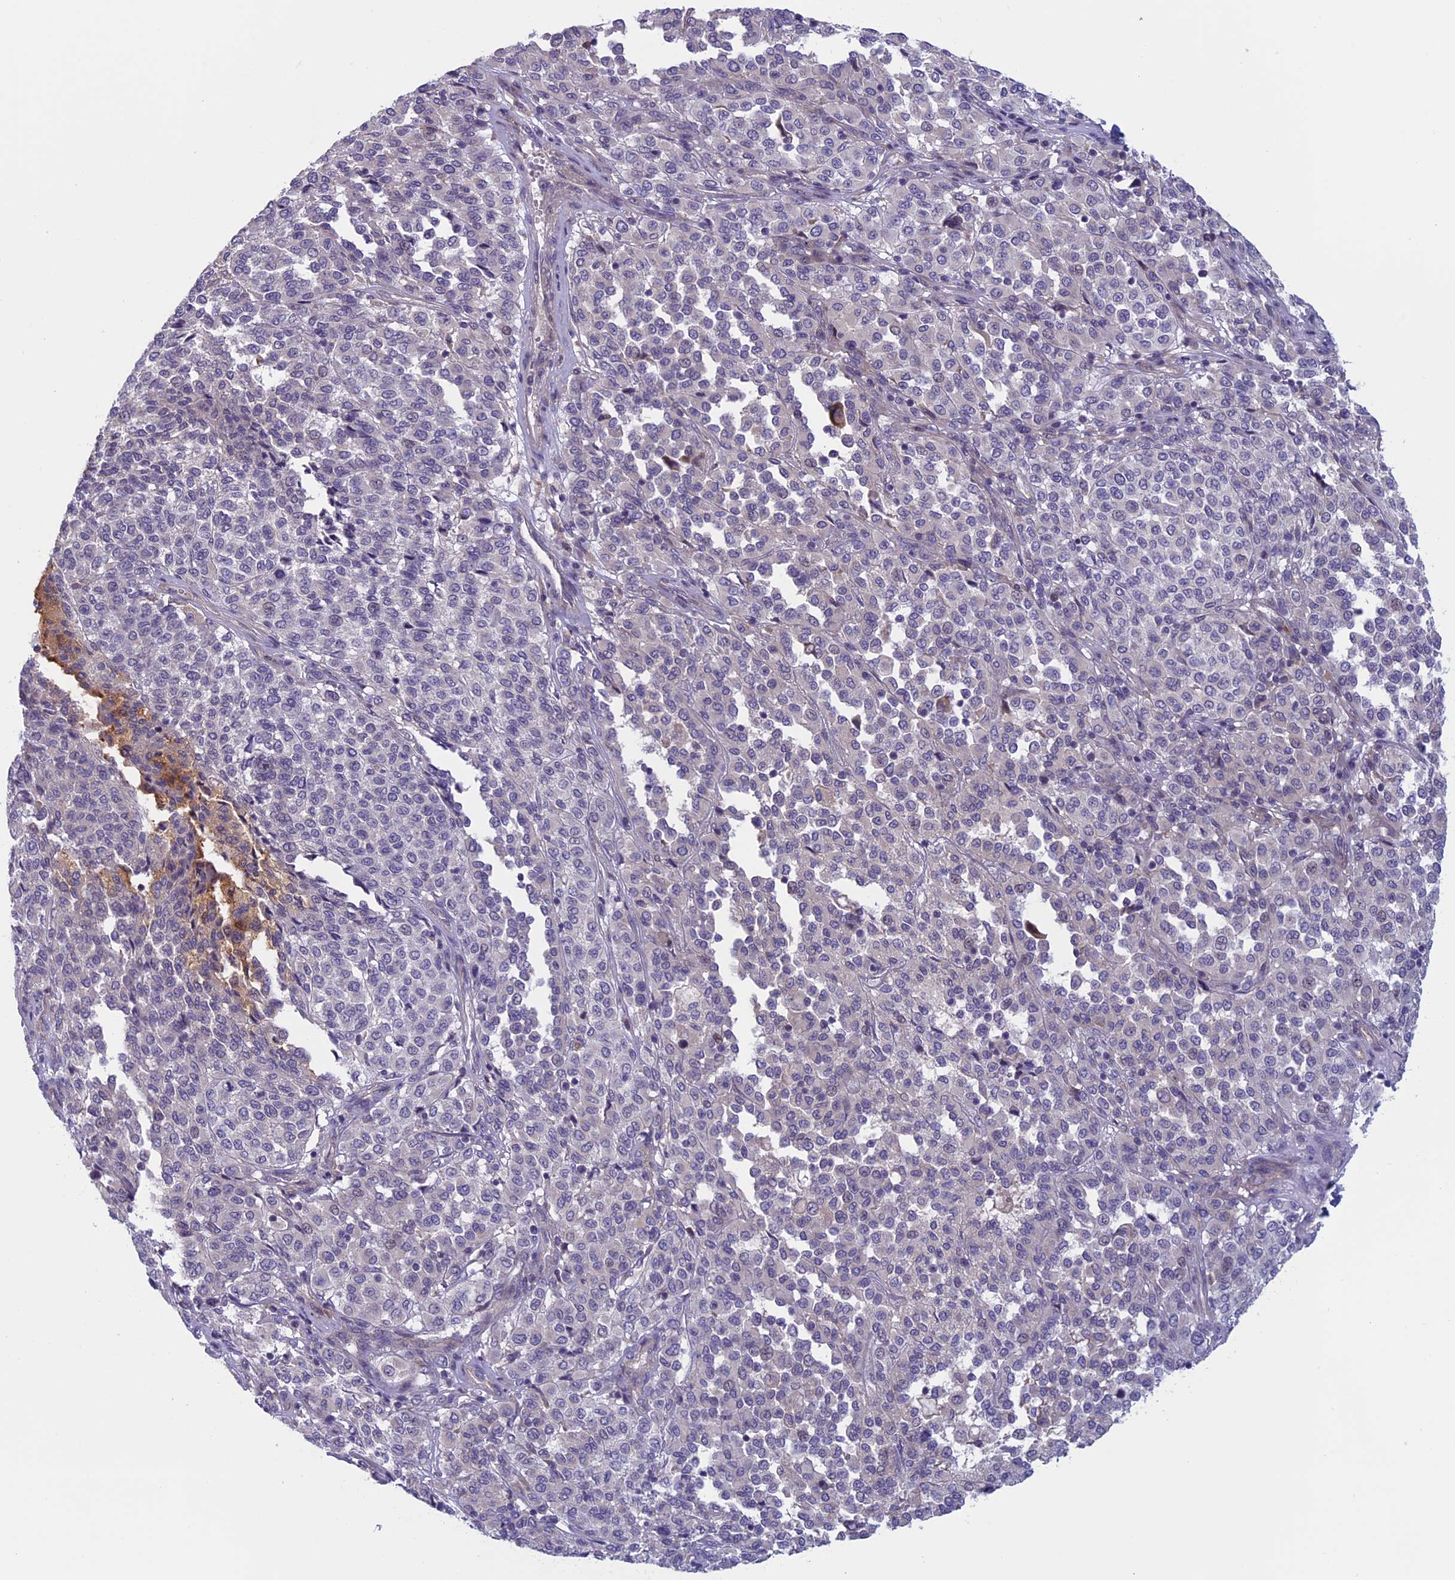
{"staining": {"intensity": "negative", "quantity": "none", "location": "none"}, "tissue": "melanoma", "cell_type": "Tumor cells", "image_type": "cancer", "snomed": [{"axis": "morphology", "description": "Malignant melanoma, Metastatic site"}, {"axis": "topography", "description": "Pancreas"}], "caption": "Immunohistochemical staining of melanoma reveals no significant positivity in tumor cells.", "gene": "CNOT6L", "patient": {"sex": "female", "age": 30}}